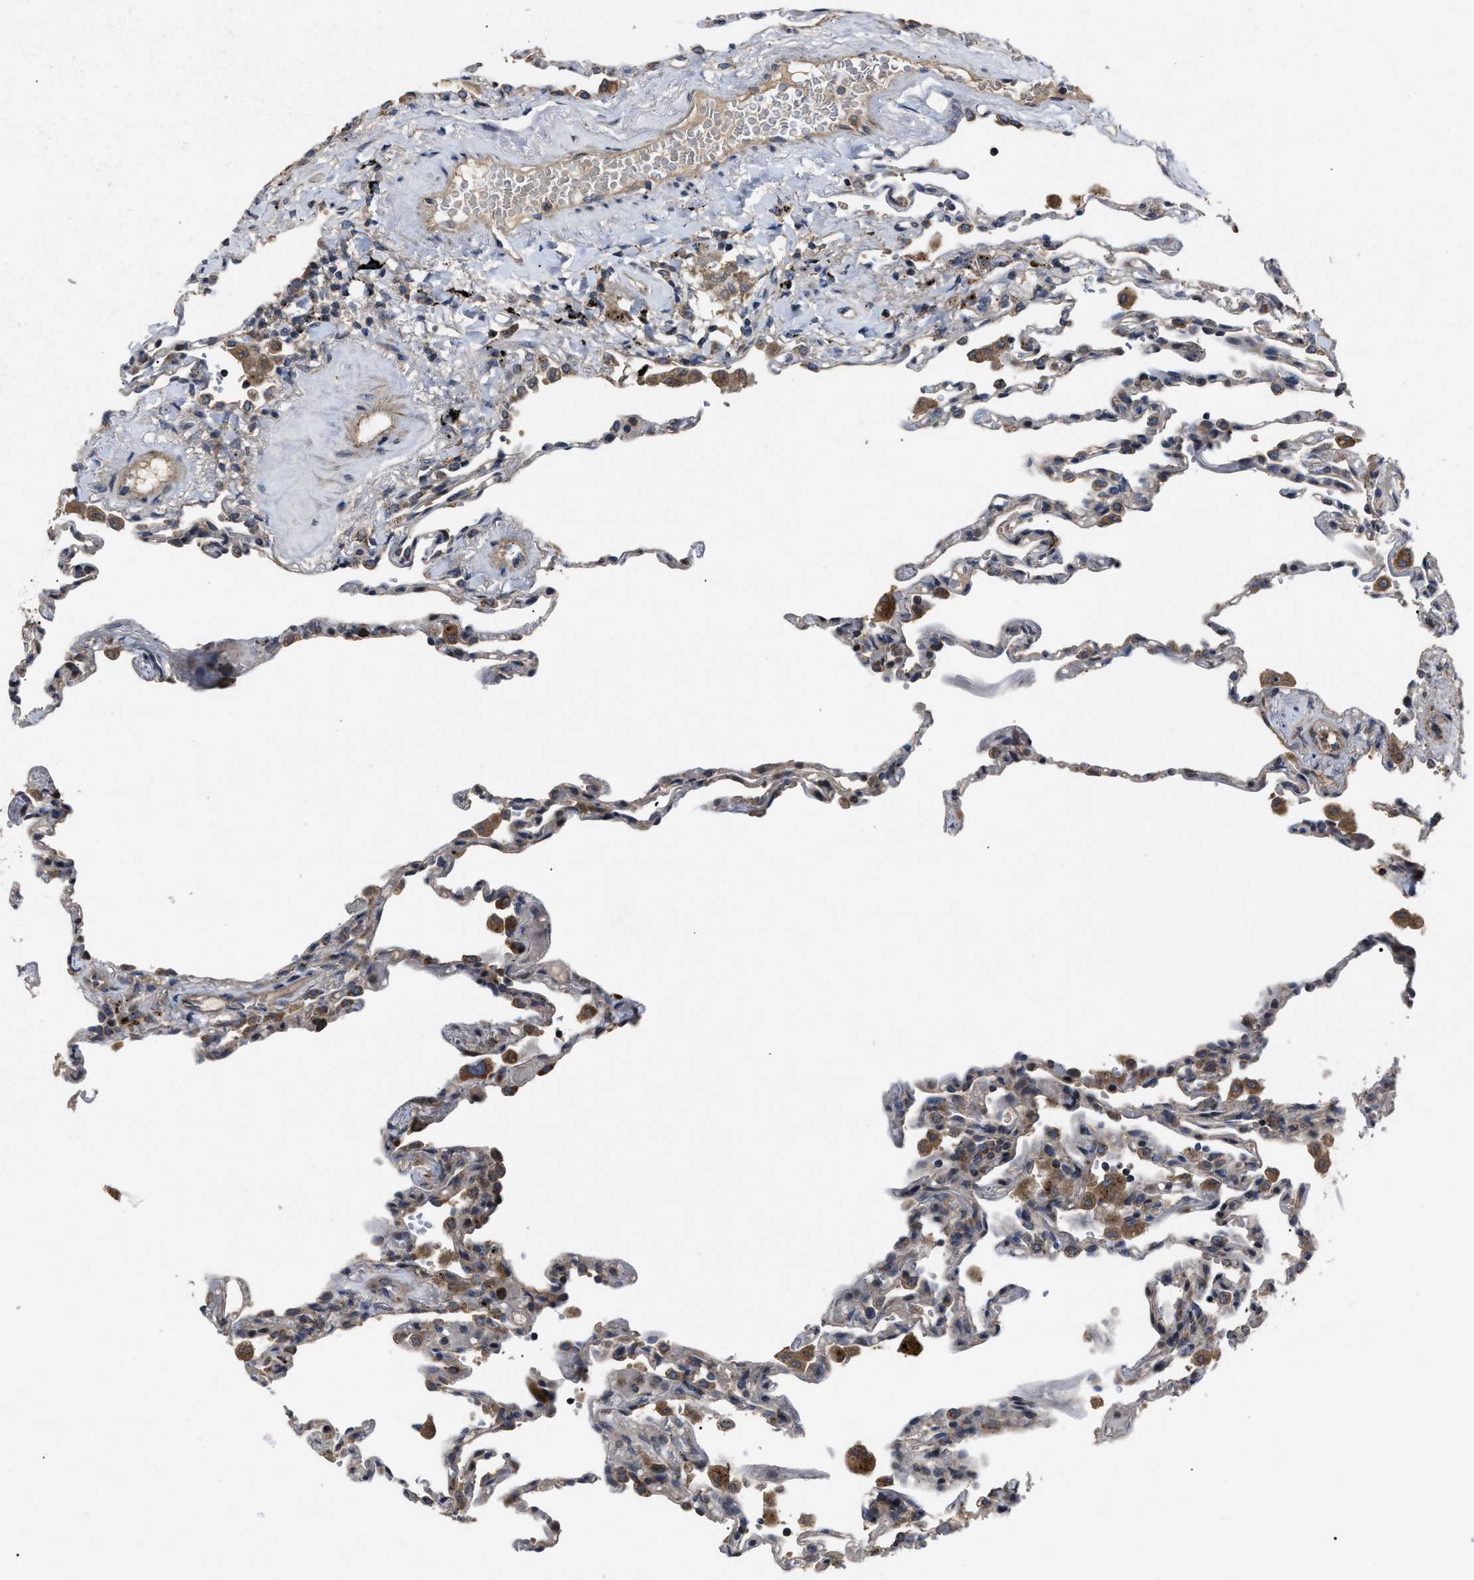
{"staining": {"intensity": "weak", "quantity": "<25%", "location": "cytoplasmic/membranous"}, "tissue": "lung", "cell_type": "Alveolar cells", "image_type": "normal", "snomed": [{"axis": "morphology", "description": "Normal tissue, NOS"}, {"axis": "topography", "description": "Lung"}], "caption": "An IHC photomicrograph of unremarkable lung is shown. There is no staining in alveolar cells of lung. (Immunohistochemistry, brightfield microscopy, high magnification).", "gene": "PASK", "patient": {"sex": "male", "age": 59}}